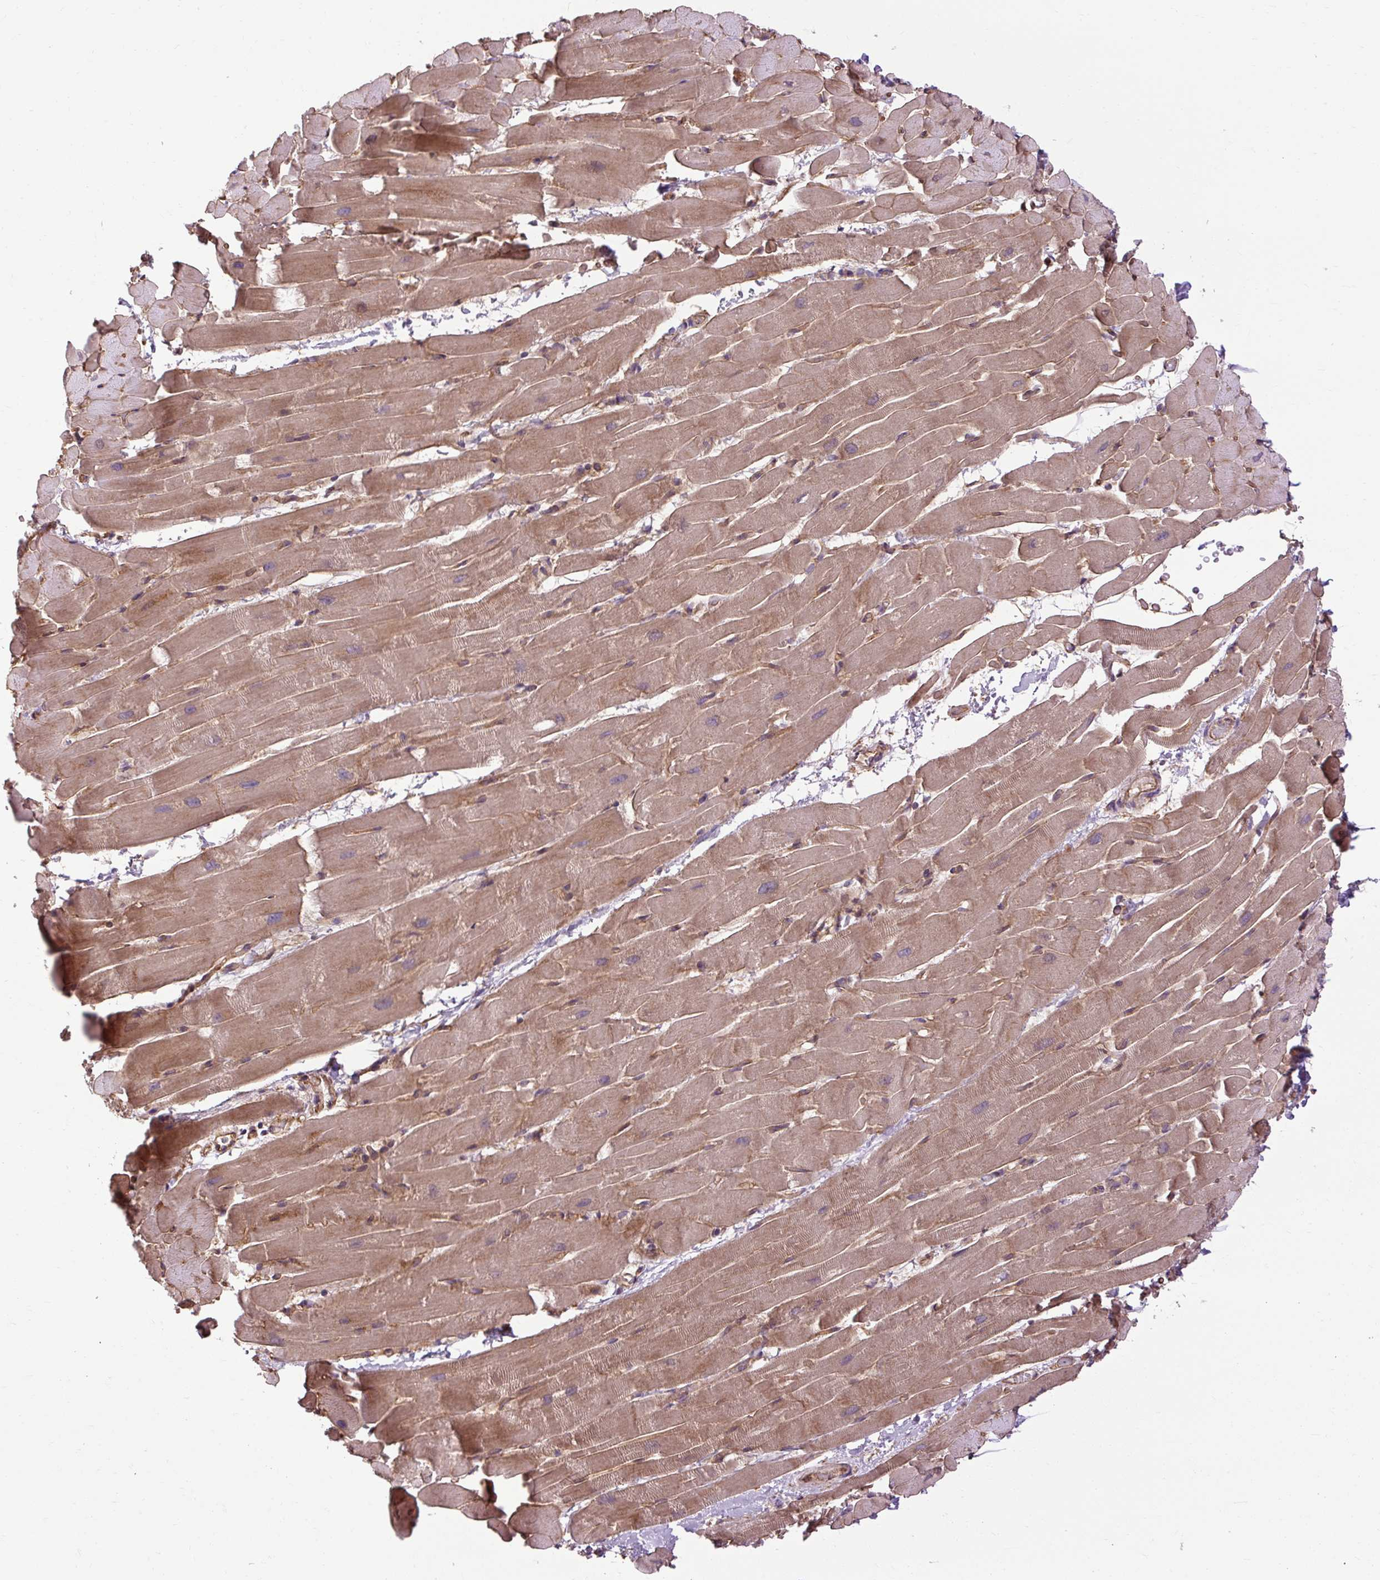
{"staining": {"intensity": "moderate", "quantity": "25%-75%", "location": "cytoplasmic/membranous"}, "tissue": "heart muscle", "cell_type": "Cardiomyocytes", "image_type": "normal", "snomed": [{"axis": "morphology", "description": "Normal tissue, NOS"}, {"axis": "topography", "description": "Heart"}], "caption": "A micrograph of human heart muscle stained for a protein demonstrates moderate cytoplasmic/membranous brown staining in cardiomyocytes.", "gene": "CCDC93", "patient": {"sex": "male", "age": 37}}